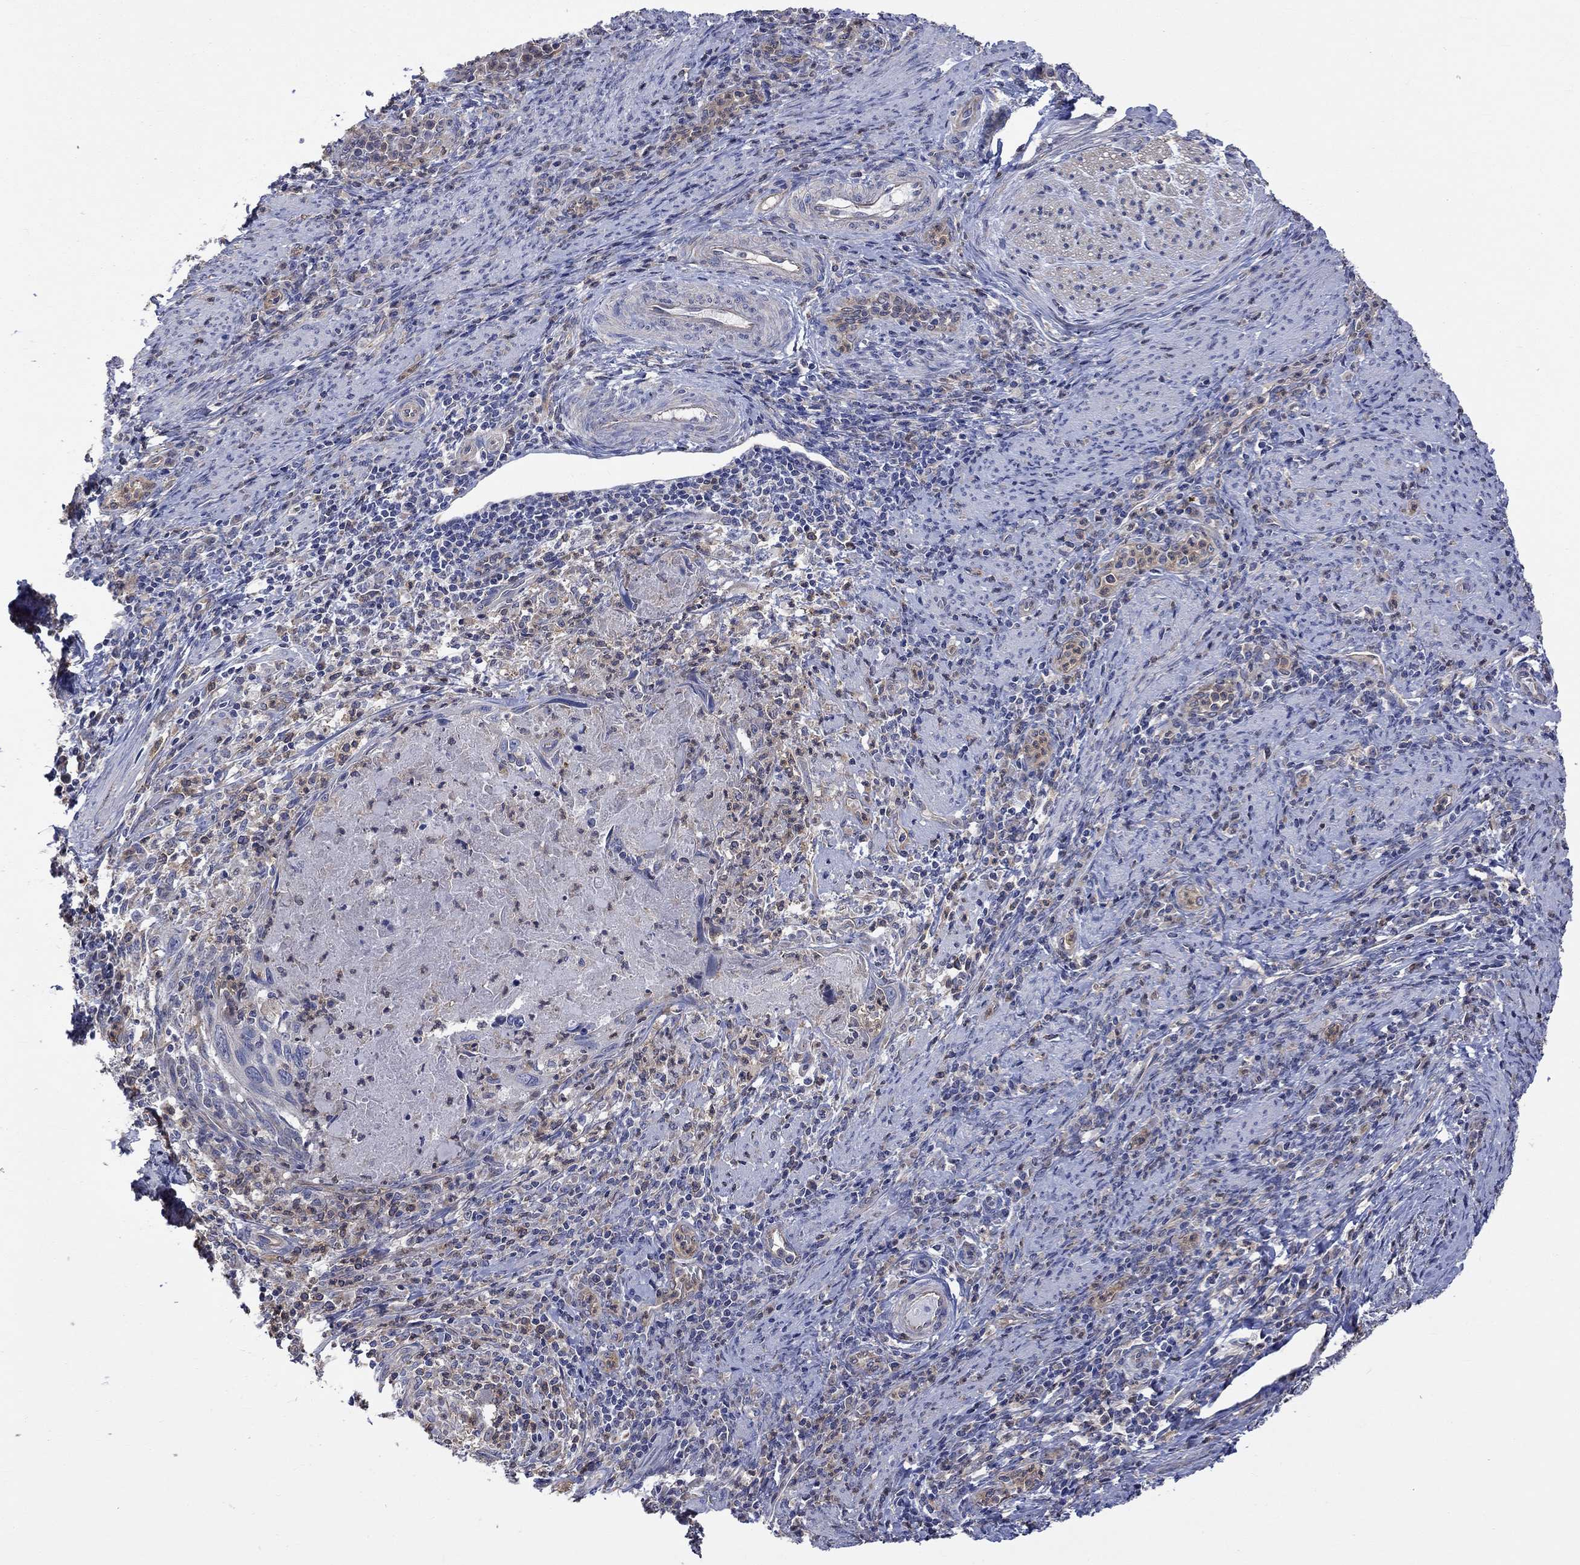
{"staining": {"intensity": "negative", "quantity": "none", "location": "none"}, "tissue": "cervical cancer", "cell_type": "Tumor cells", "image_type": "cancer", "snomed": [{"axis": "morphology", "description": "Squamous cell carcinoma, NOS"}, {"axis": "topography", "description": "Cervix"}], "caption": "A high-resolution micrograph shows immunohistochemistry staining of cervical squamous cell carcinoma, which displays no significant positivity in tumor cells. (DAB immunohistochemistry (IHC) with hematoxylin counter stain).", "gene": "CAMKK2", "patient": {"sex": "female", "age": 26}}